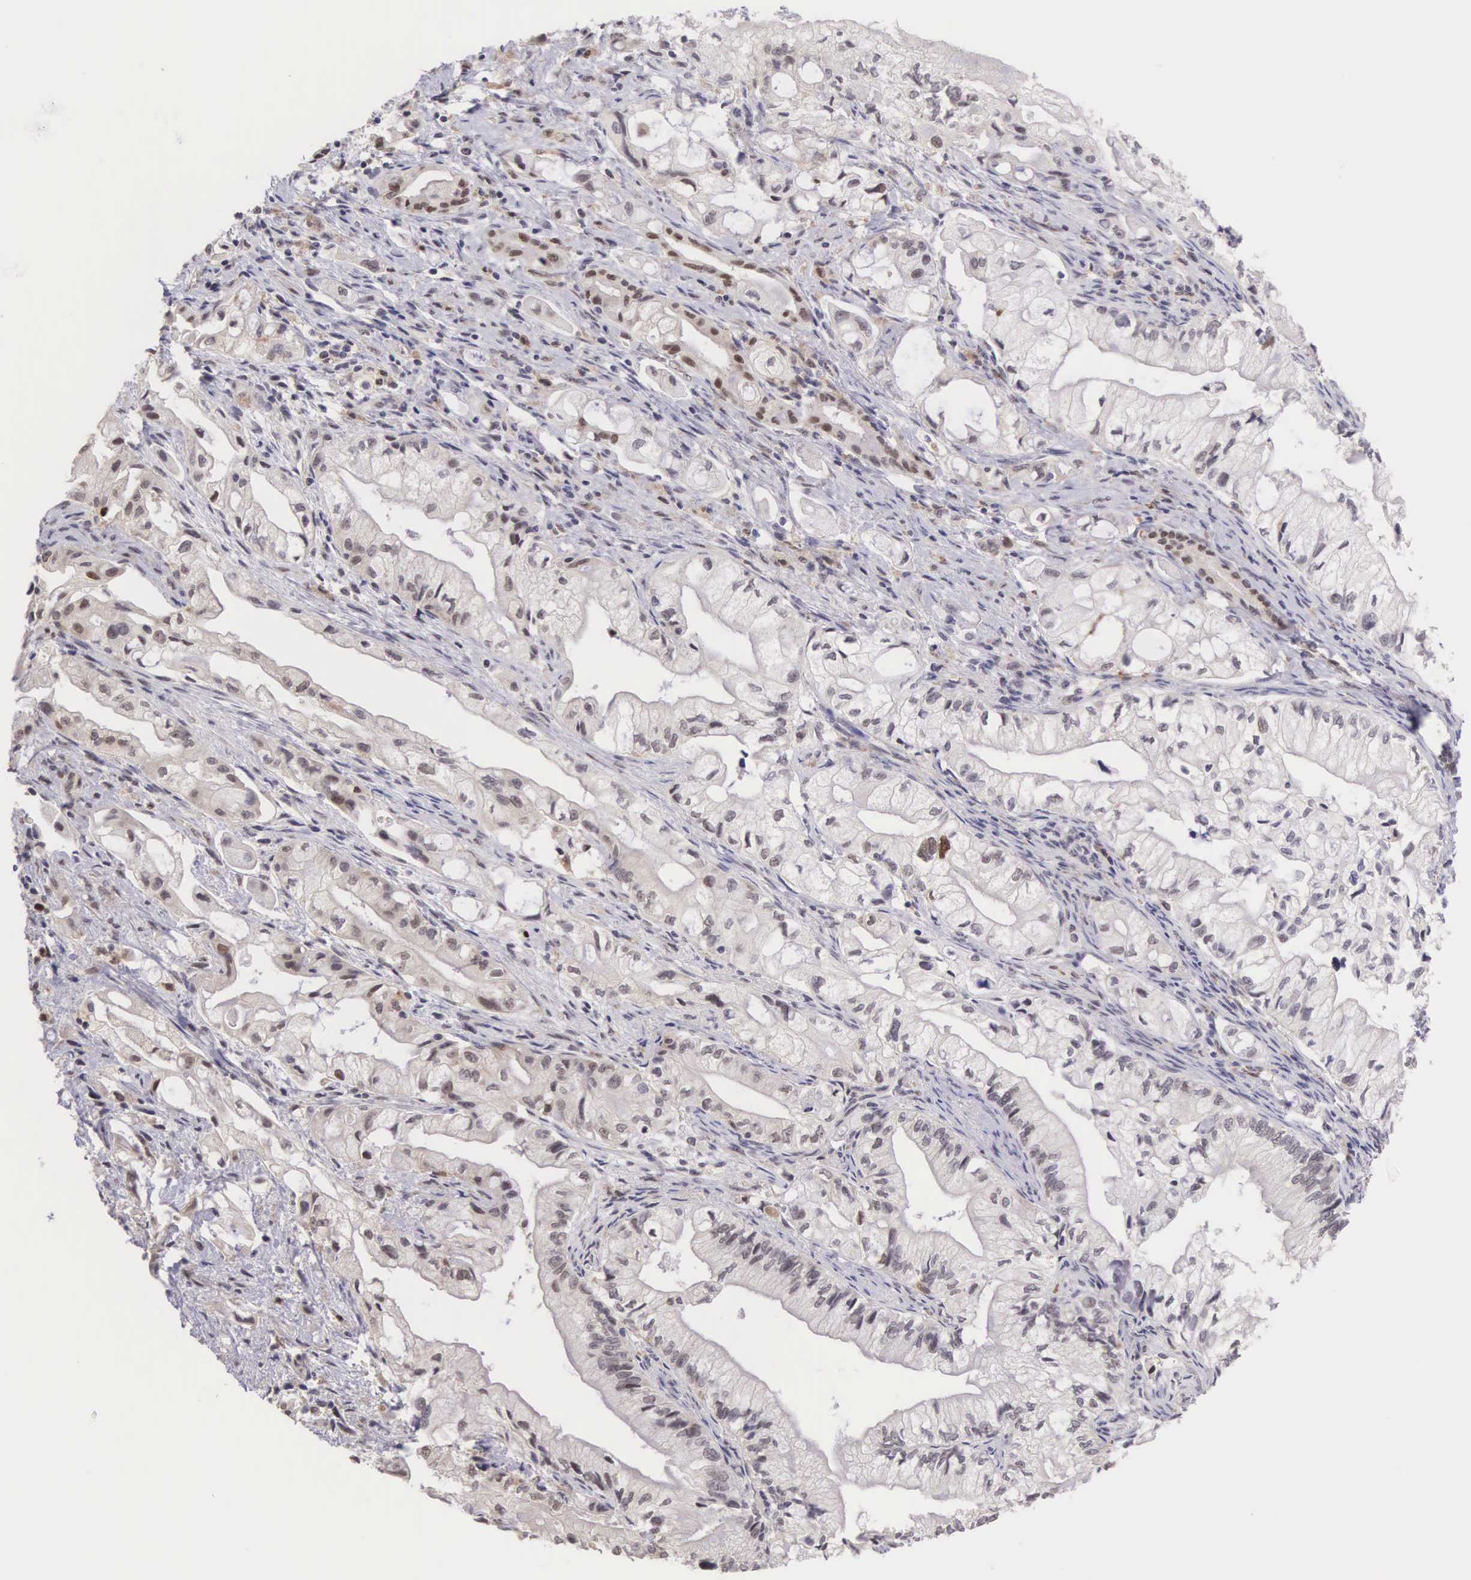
{"staining": {"intensity": "weak", "quantity": "<25%", "location": "nuclear"}, "tissue": "pancreatic cancer", "cell_type": "Tumor cells", "image_type": "cancer", "snomed": [{"axis": "morphology", "description": "Adenocarcinoma, NOS"}, {"axis": "topography", "description": "Pancreas"}], "caption": "DAB (3,3'-diaminobenzidine) immunohistochemical staining of pancreatic cancer shows no significant positivity in tumor cells. (Brightfield microscopy of DAB IHC at high magnification).", "gene": "GRK3", "patient": {"sex": "male", "age": 79}}